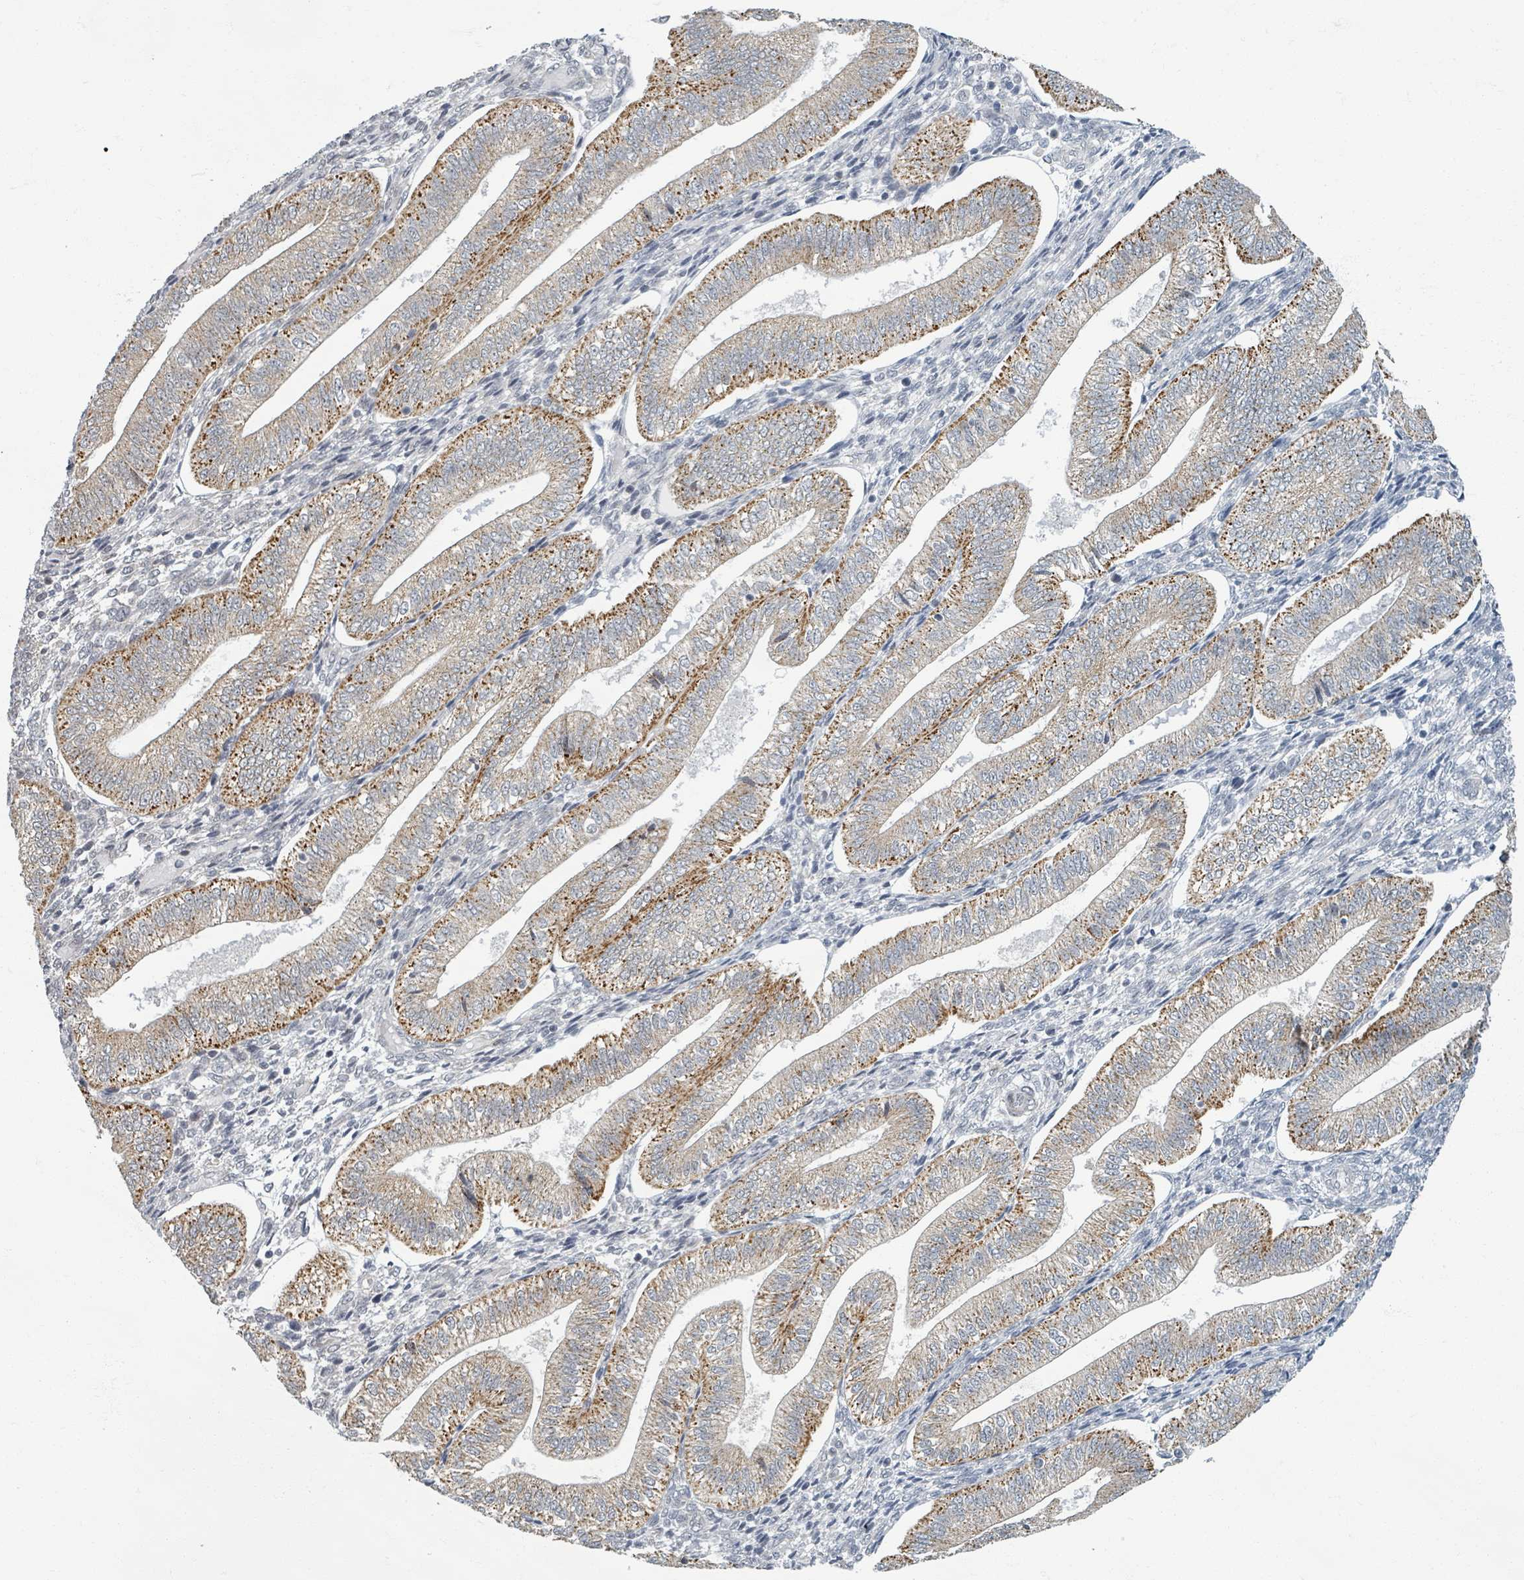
{"staining": {"intensity": "weak", "quantity": "<25%", "location": "nuclear"}, "tissue": "endometrium", "cell_type": "Cells in endometrial stroma", "image_type": "normal", "snomed": [{"axis": "morphology", "description": "Normal tissue, NOS"}, {"axis": "topography", "description": "Endometrium"}], "caption": "Endometrium stained for a protein using immunohistochemistry displays no expression cells in endometrial stroma.", "gene": "INTS15", "patient": {"sex": "female", "age": 34}}